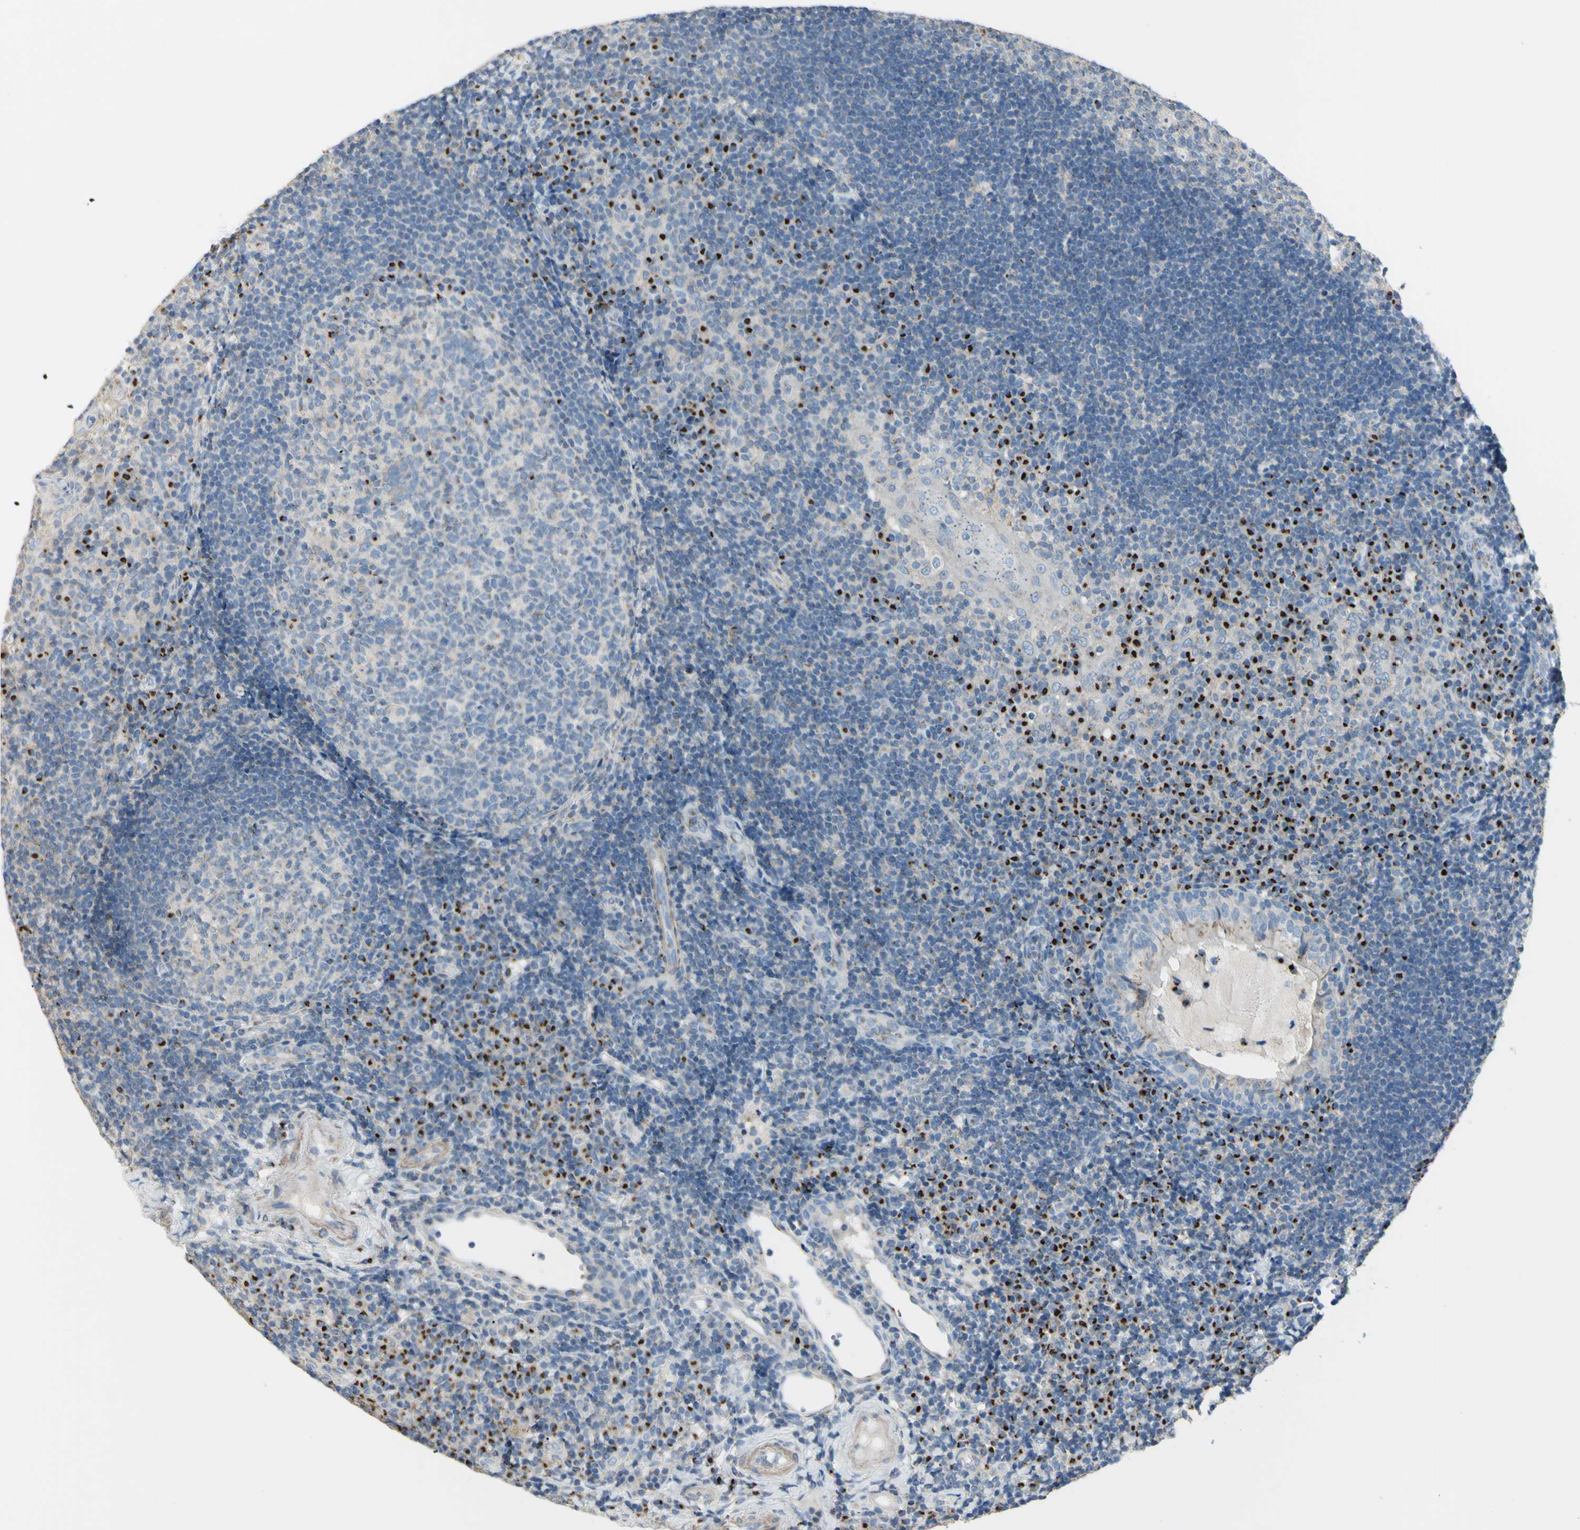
{"staining": {"intensity": "weak", "quantity": "<25%", "location": "cytoplasmic/membranous"}, "tissue": "tonsil", "cell_type": "Germinal center cells", "image_type": "normal", "snomed": [{"axis": "morphology", "description": "Normal tissue, NOS"}, {"axis": "topography", "description": "Tonsil"}], "caption": "The photomicrograph exhibits no staining of germinal center cells in unremarkable tonsil.", "gene": "B4GALT3", "patient": {"sex": "female", "age": 40}}